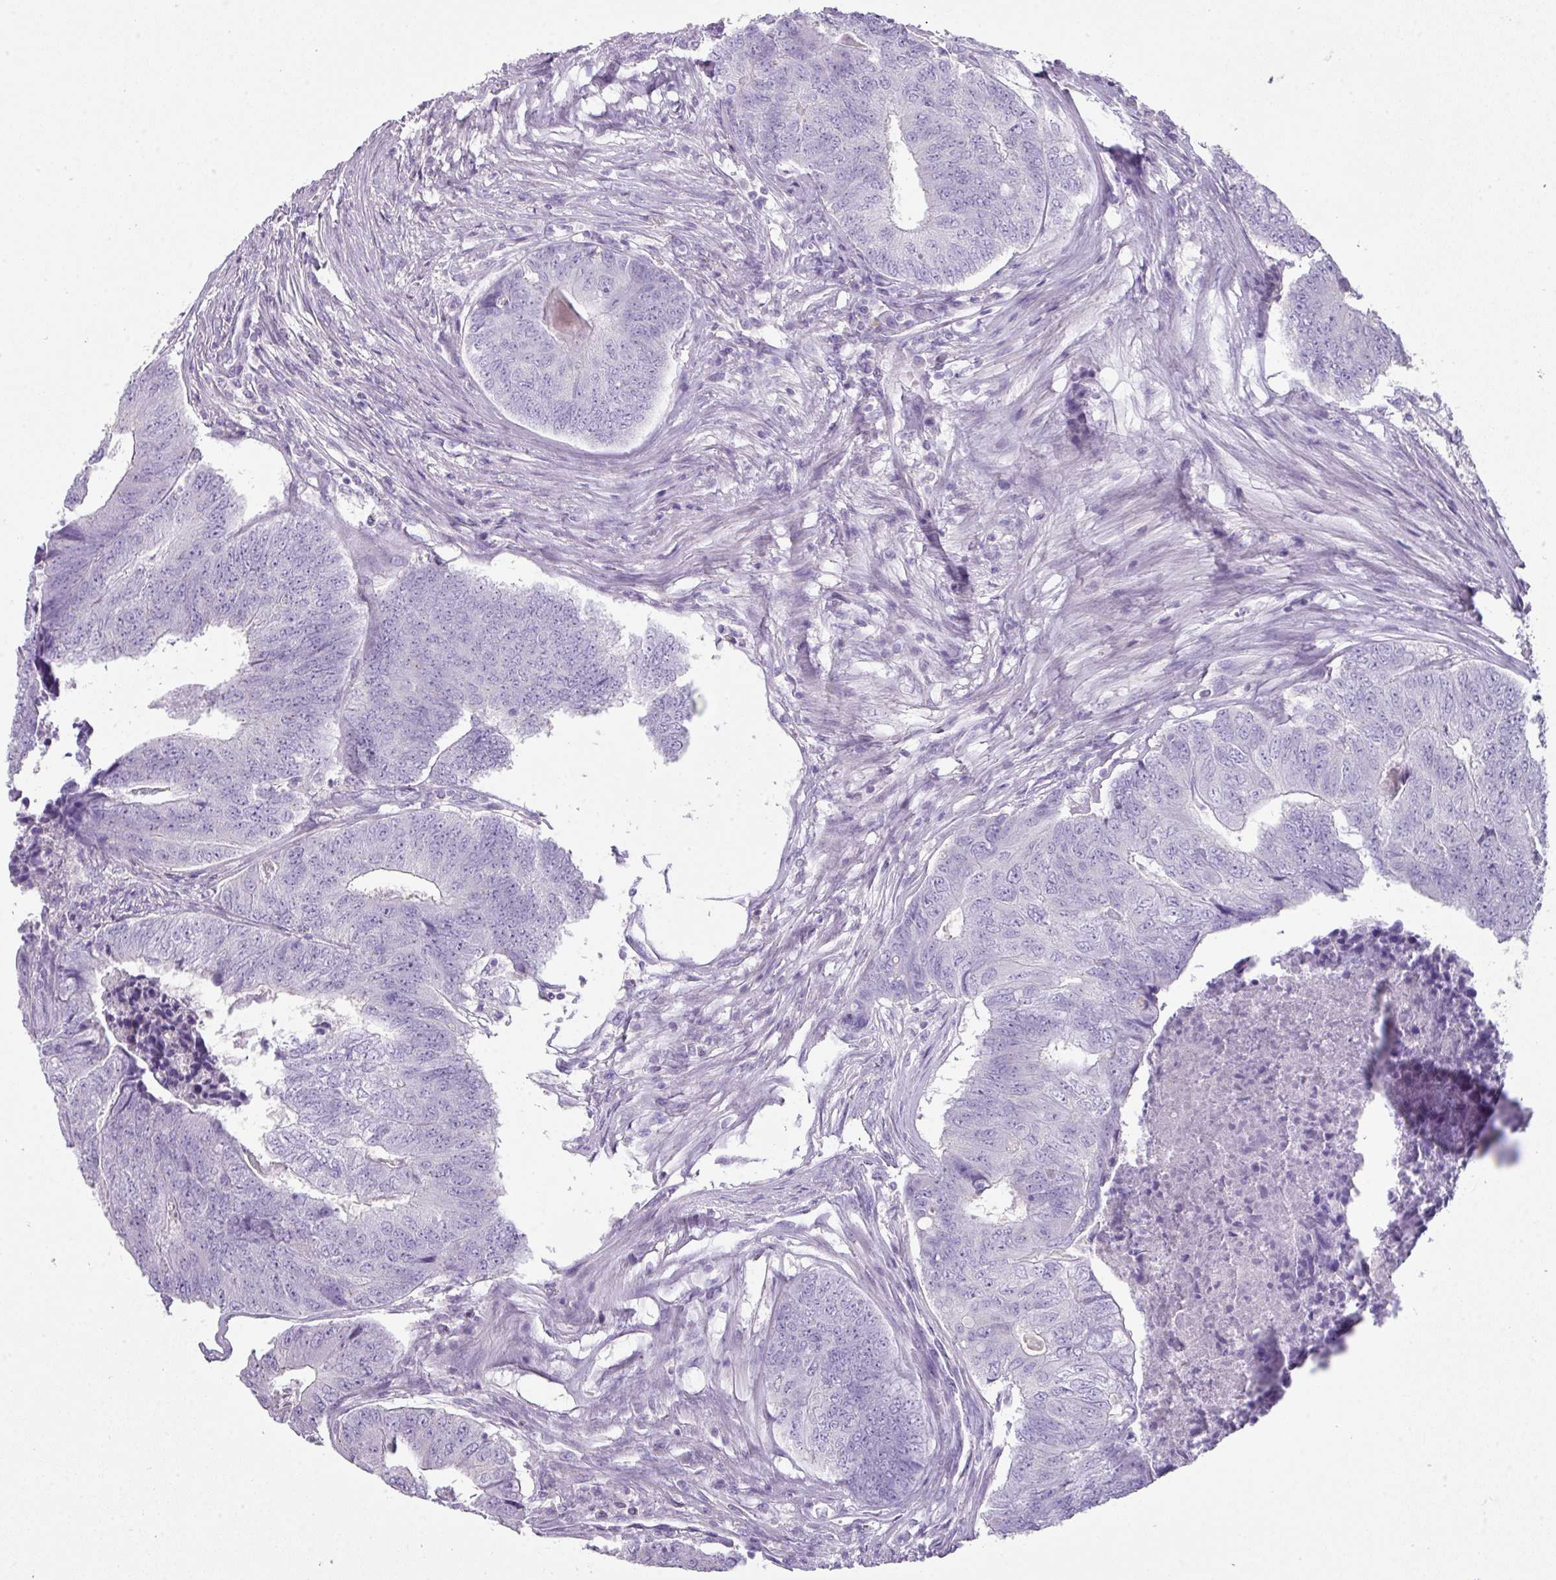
{"staining": {"intensity": "negative", "quantity": "none", "location": "none"}, "tissue": "colorectal cancer", "cell_type": "Tumor cells", "image_type": "cancer", "snomed": [{"axis": "morphology", "description": "Adenocarcinoma, NOS"}, {"axis": "topography", "description": "Colon"}], "caption": "IHC photomicrograph of human colorectal cancer stained for a protein (brown), which demonstrates no expression in tumor cells.", "gene": "GLI4", "patient": {"sex": "female", "age": 67}}